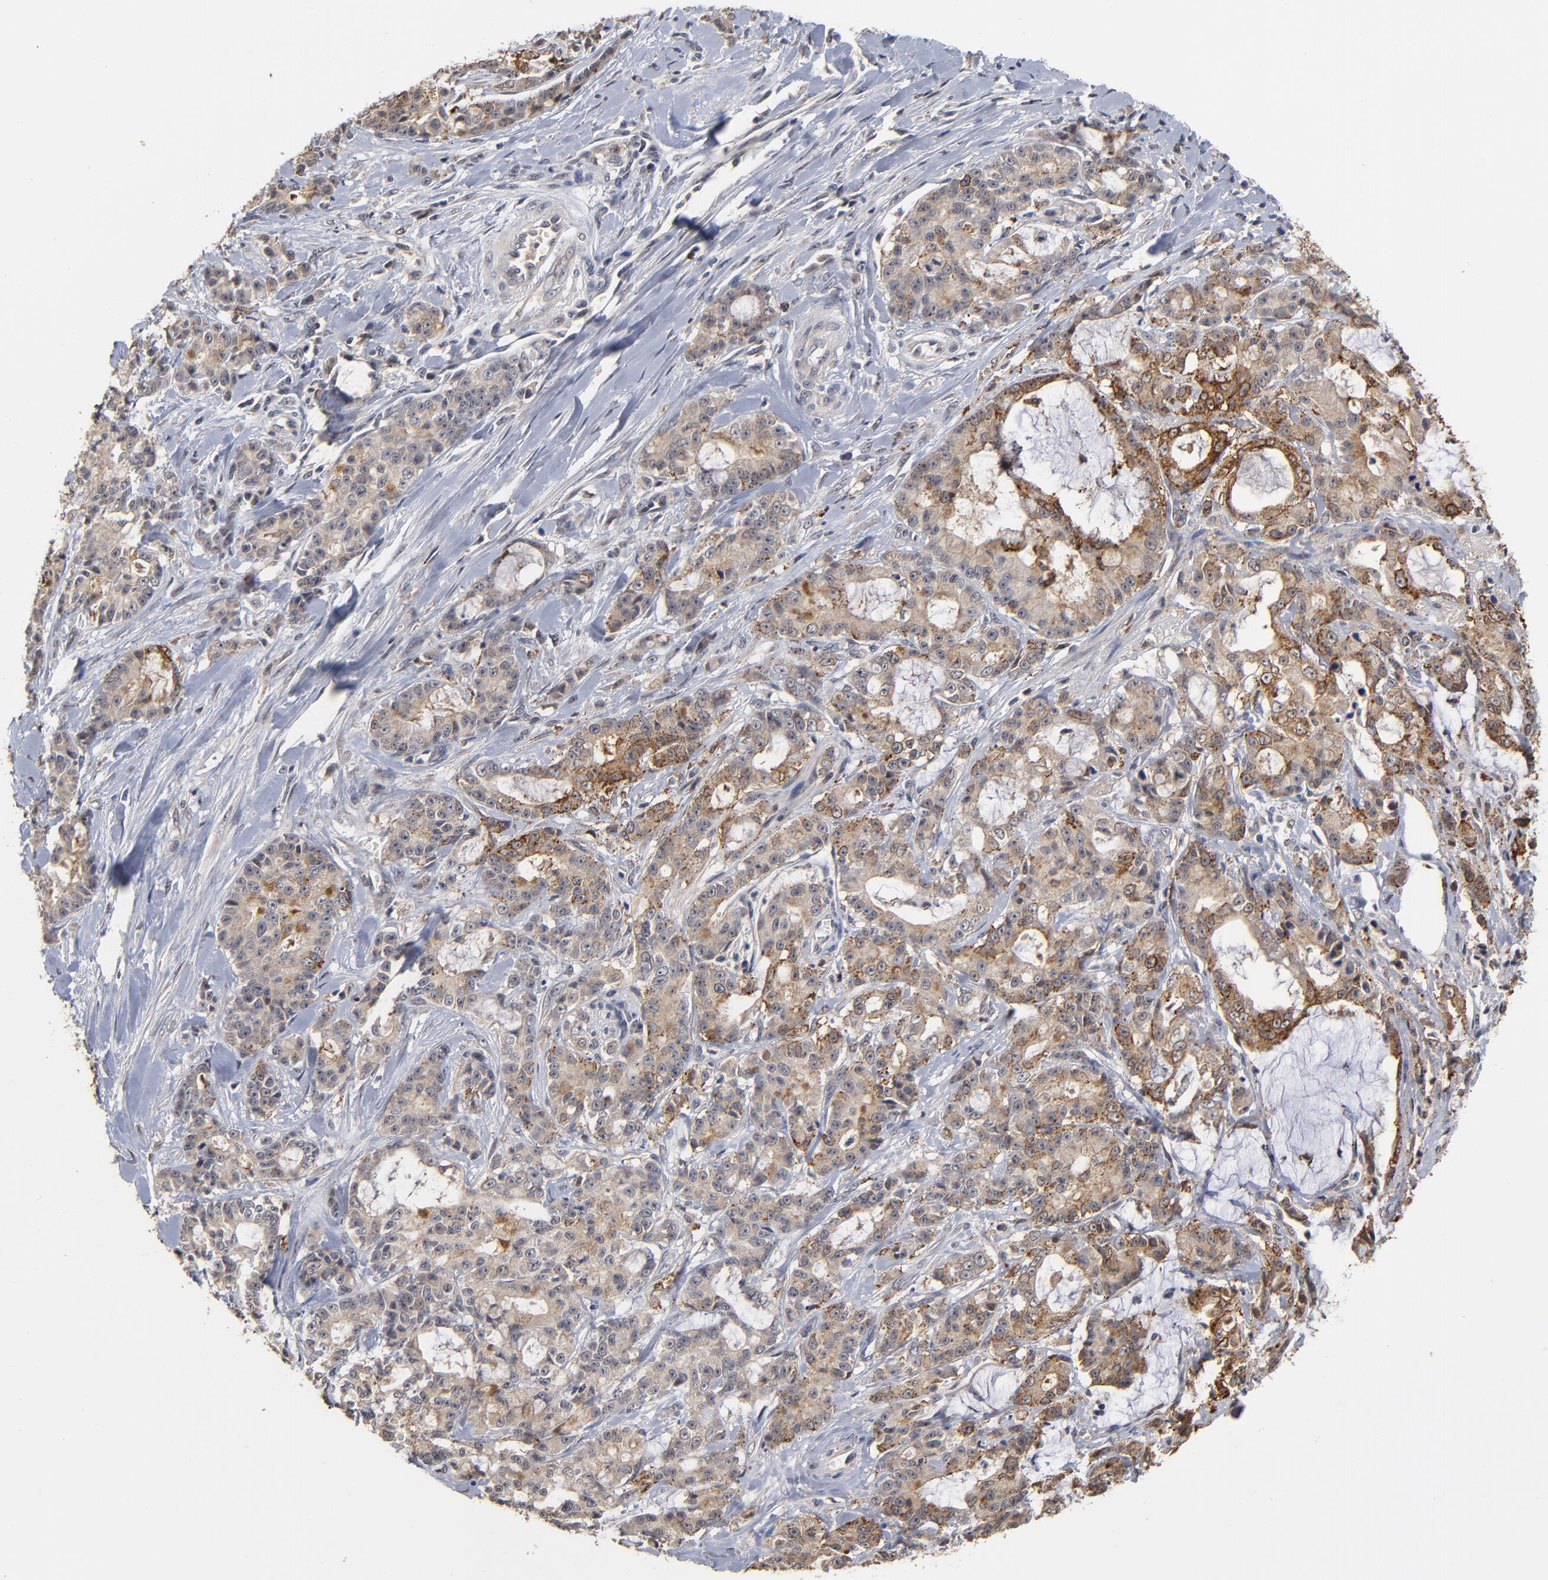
{"staining": {"intensity": "moderate", "quantity": "25%-75%", "location": "cytoplasmic/membranous"}, "tissue": "pancreatic cancer", "cell_type": "Tumor cells", "image_type": "cancer", "snomed": [{"axis": "morphology", "description": "Adenocarcinoma, NOS"}, {"axis": "topography", "description": "Pancreas"}], "caption": "A brown stain labels moderate cytoplasmic/membranous staining of a protein in pancreatic cancer tumor cells. (brown staining indicates protein expression, while blue staining denotes nuclei).", "gene": "ASB8", "patient": {"sex": "female", "age": 73}}